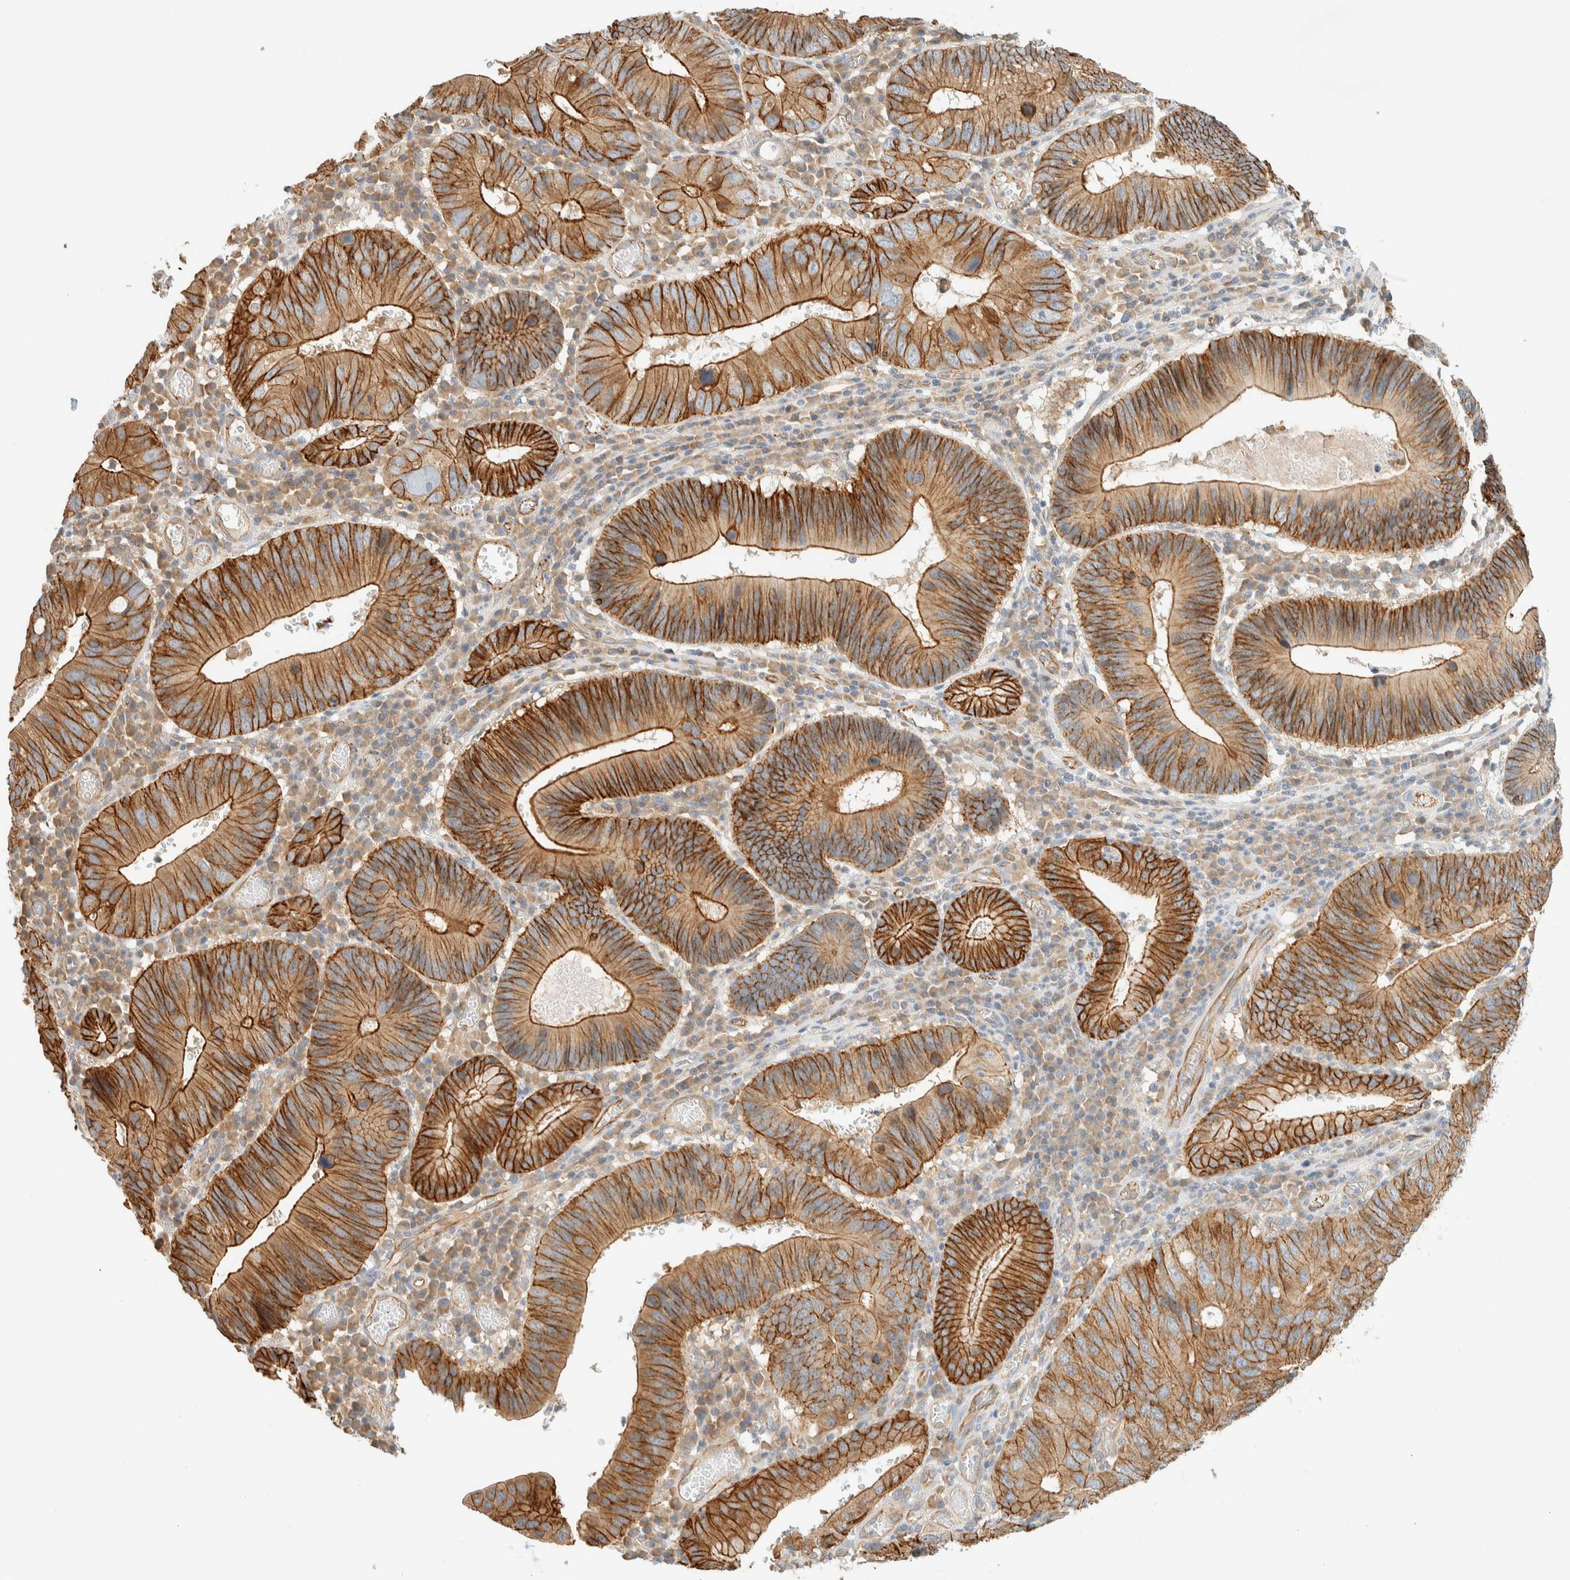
{"staining": {"intensity": "moderate", "quantity": ">75%", "location": "cytoplasmic/membranous"}, "tissue": "stomach cancer", "cell_type": "Tumor cells", "image_type": "cancer", "snomed": [{"axis": "morphology", "description": "Adenocarcinoma, NOS"}, {"axis": "topography", "description": "Stomach"}], "caption": "Tumor cells display medium levels of moderate cytoplasmic/membranous staining in about >75% of cells in human stomach adenocarcinoma.", "gene": "LIMA1", "patient": {"sex": "male", "age": 59}}